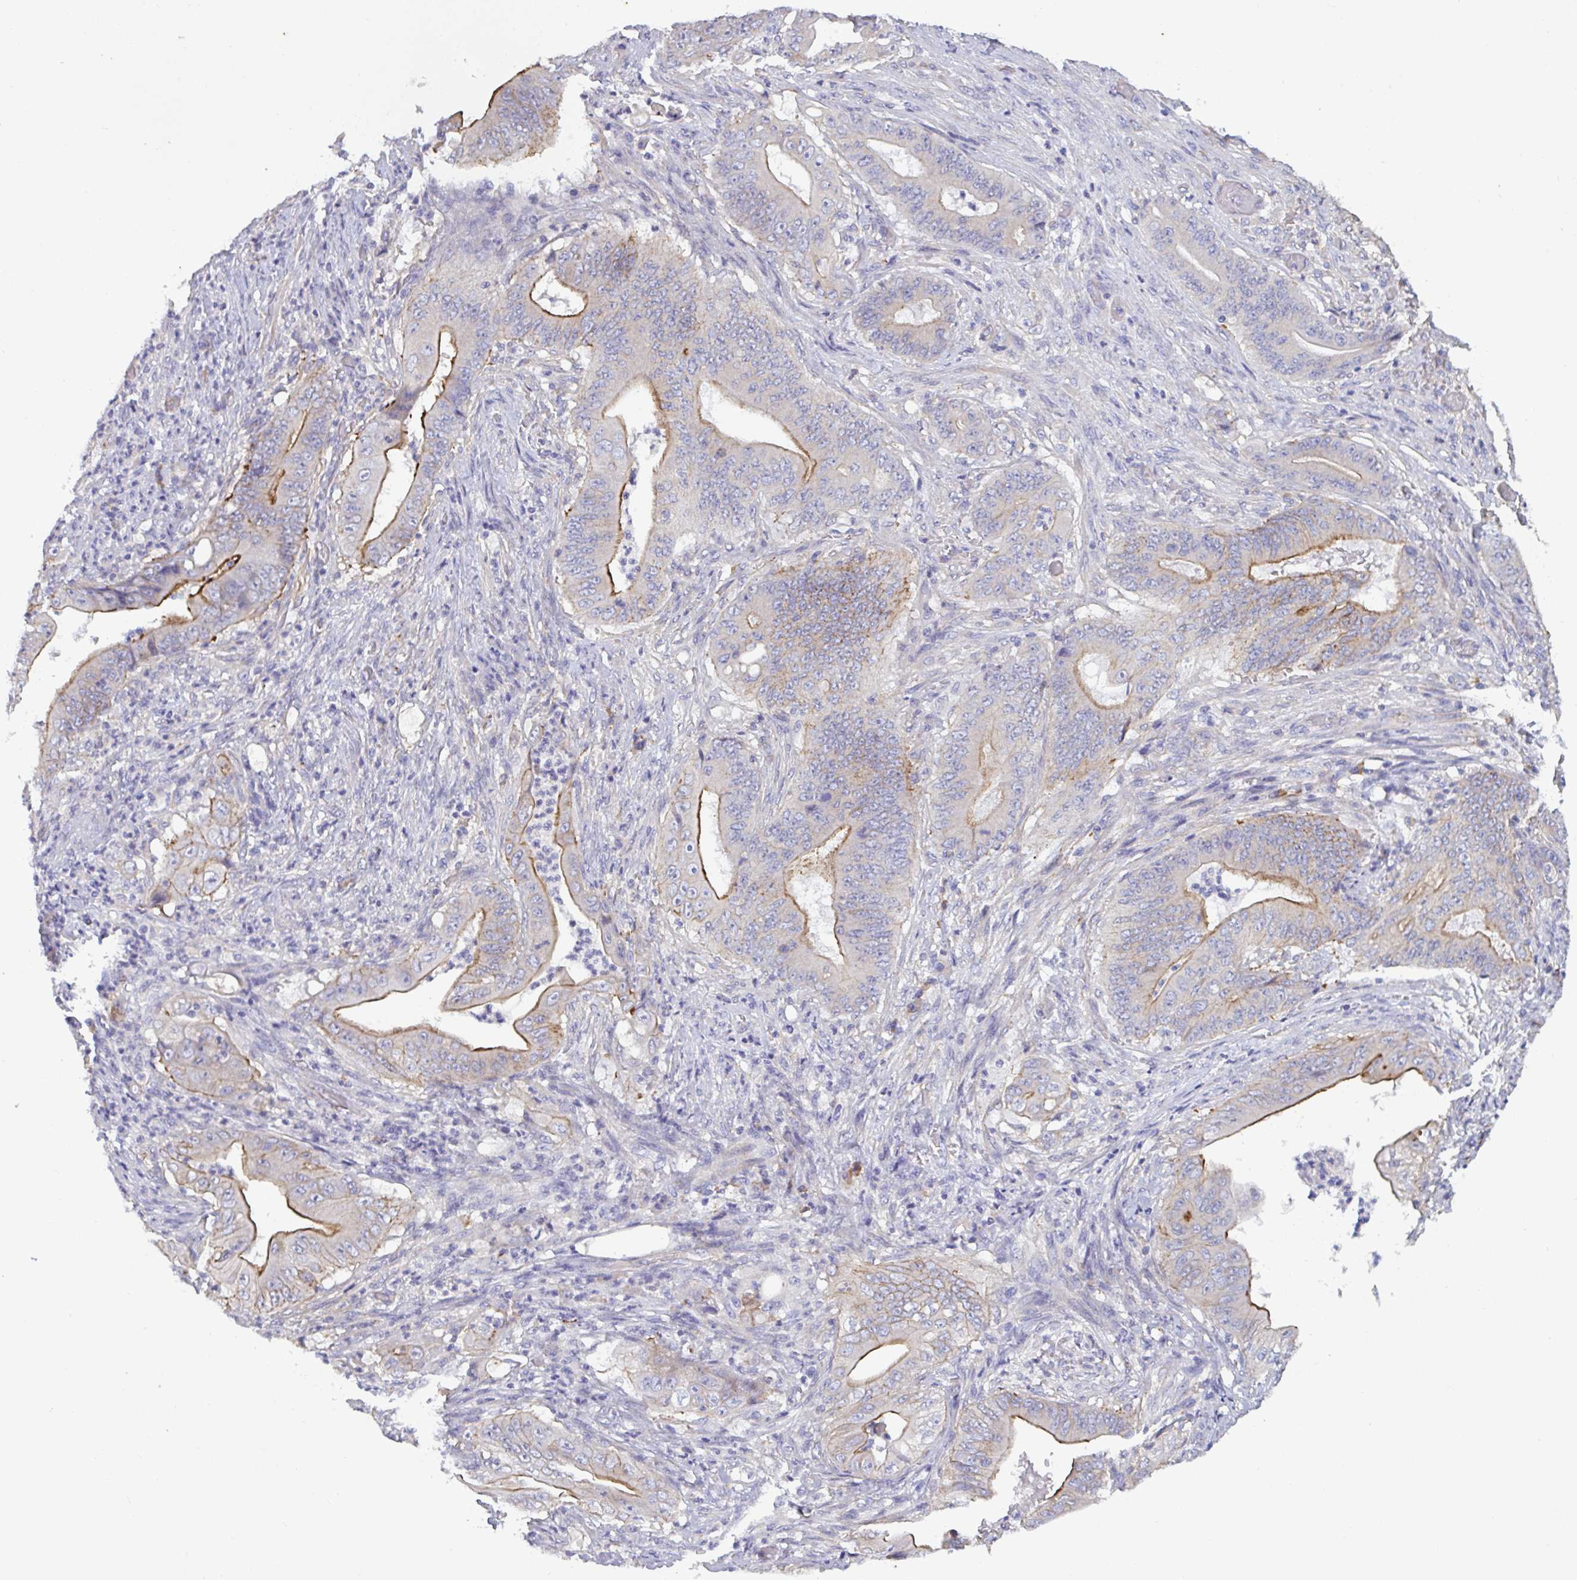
{"staining": {"intensity": "strong", "quantity": "<25%", "location": "cytoplasmic/membranous"}, "tissue": "stomach cancer", "cell_type": "Tumor cells", "image_type": "cancer", "snomed": [{"axis": "morphology", "description": "Adenocarcinoma, NOS"}, {"axis": "topography", "description": "Stomach"}], "caption": "Protein staining demonstrates strong cytoplasmic/membranous staining in approximately <25% of tumor cells in stomach adenocarcinoma.", "gene": "SLC66A1", "patient": {"sex": "female", "age": 73}}